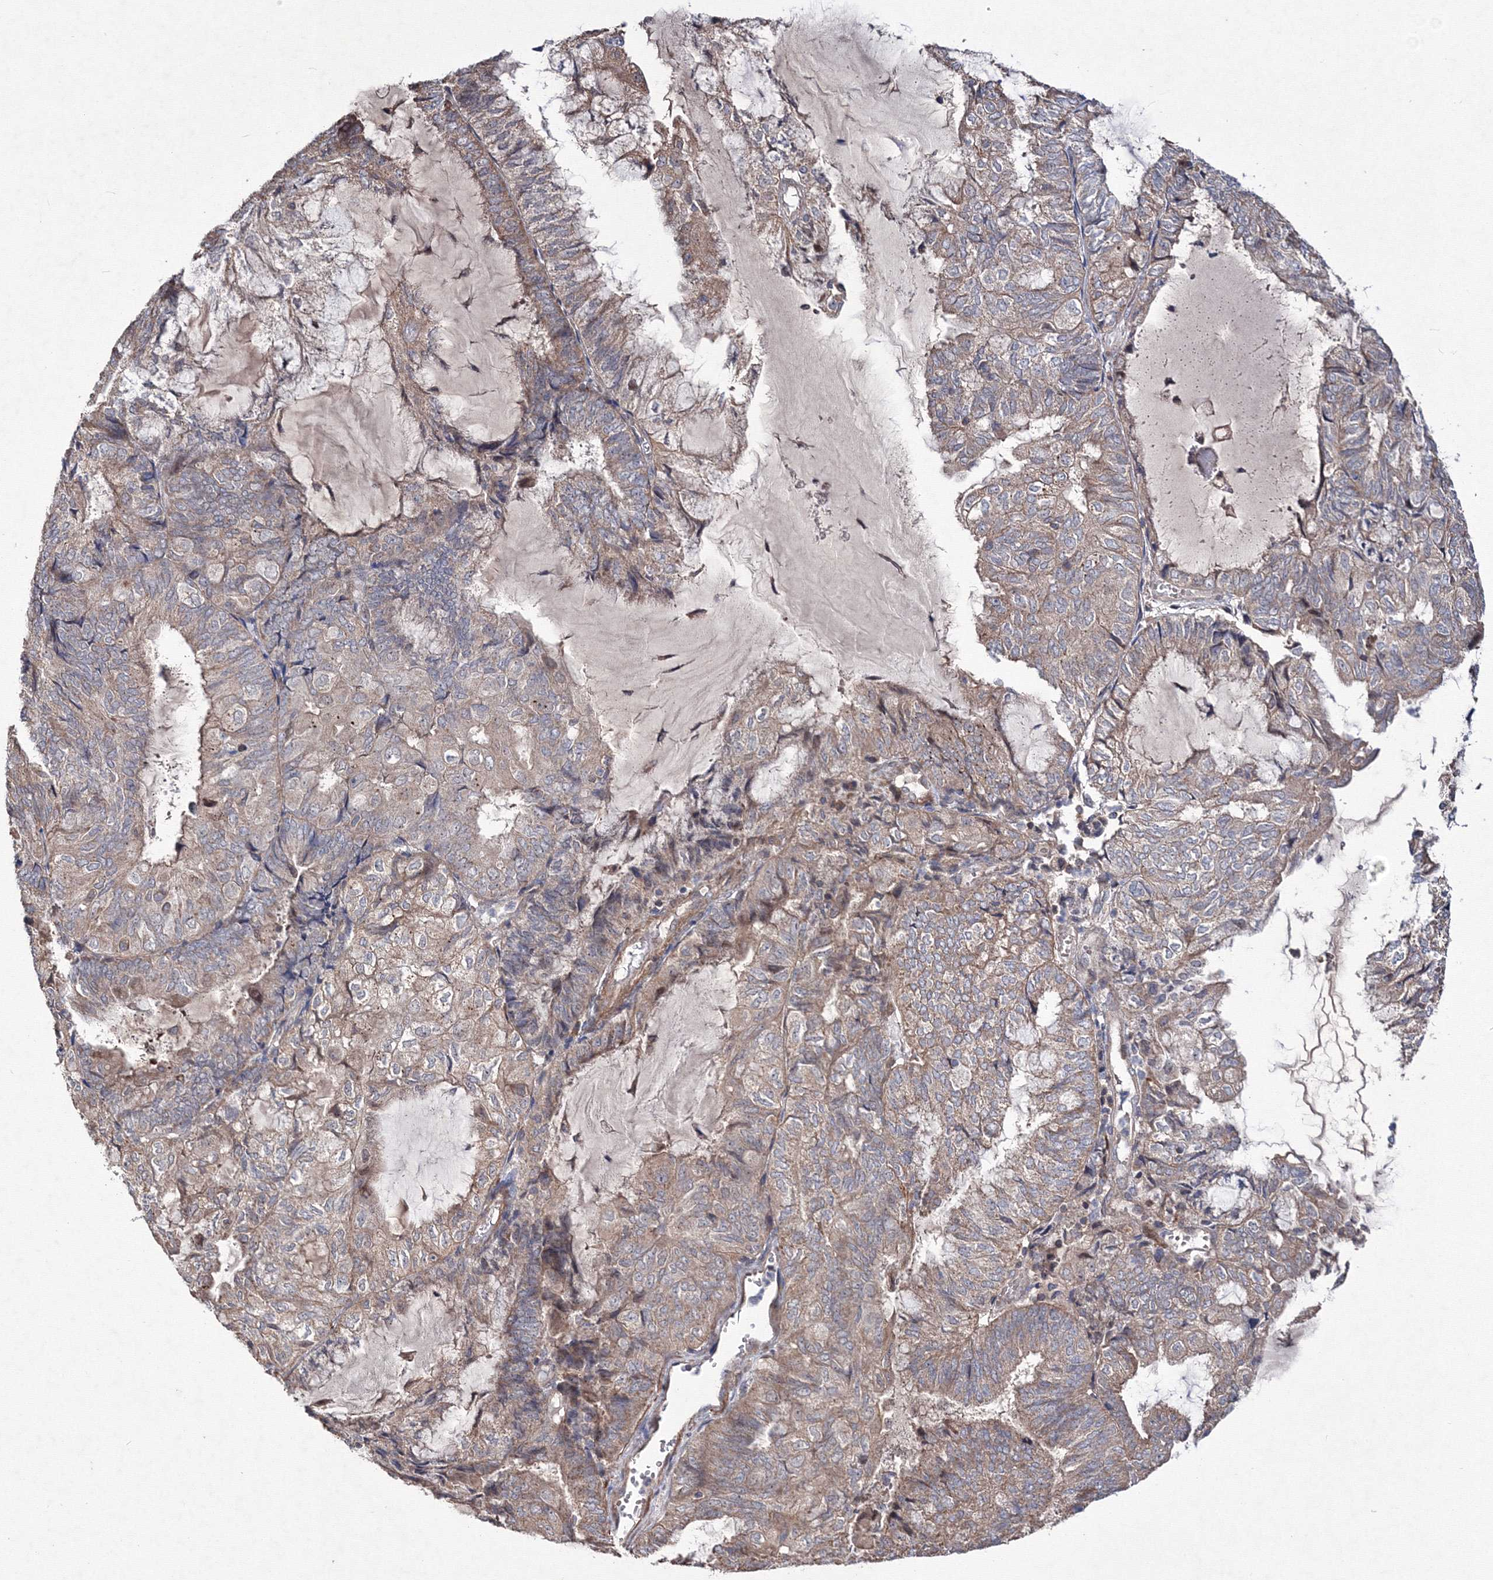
{"staining": {"intensity": "weak", "quantity": "25%-75%", "location": "cytoplasmic/membranous"}, "tissue": "endometrial cancer", "cell_type": "Tumor cells", "image_type": "cancer", "snomed": [{"axis": "morphology", "description": "Adenocarcinoma, NOS"}, {"axis": "topography", "description": "Endometrium"}], "caption": "Adenocarcinoma (endometrial) stained with a protein marker displays weak staining in tumor cells.", "gene": "PPP2R2B", "patient": {"sex": "female", "age": 81}}